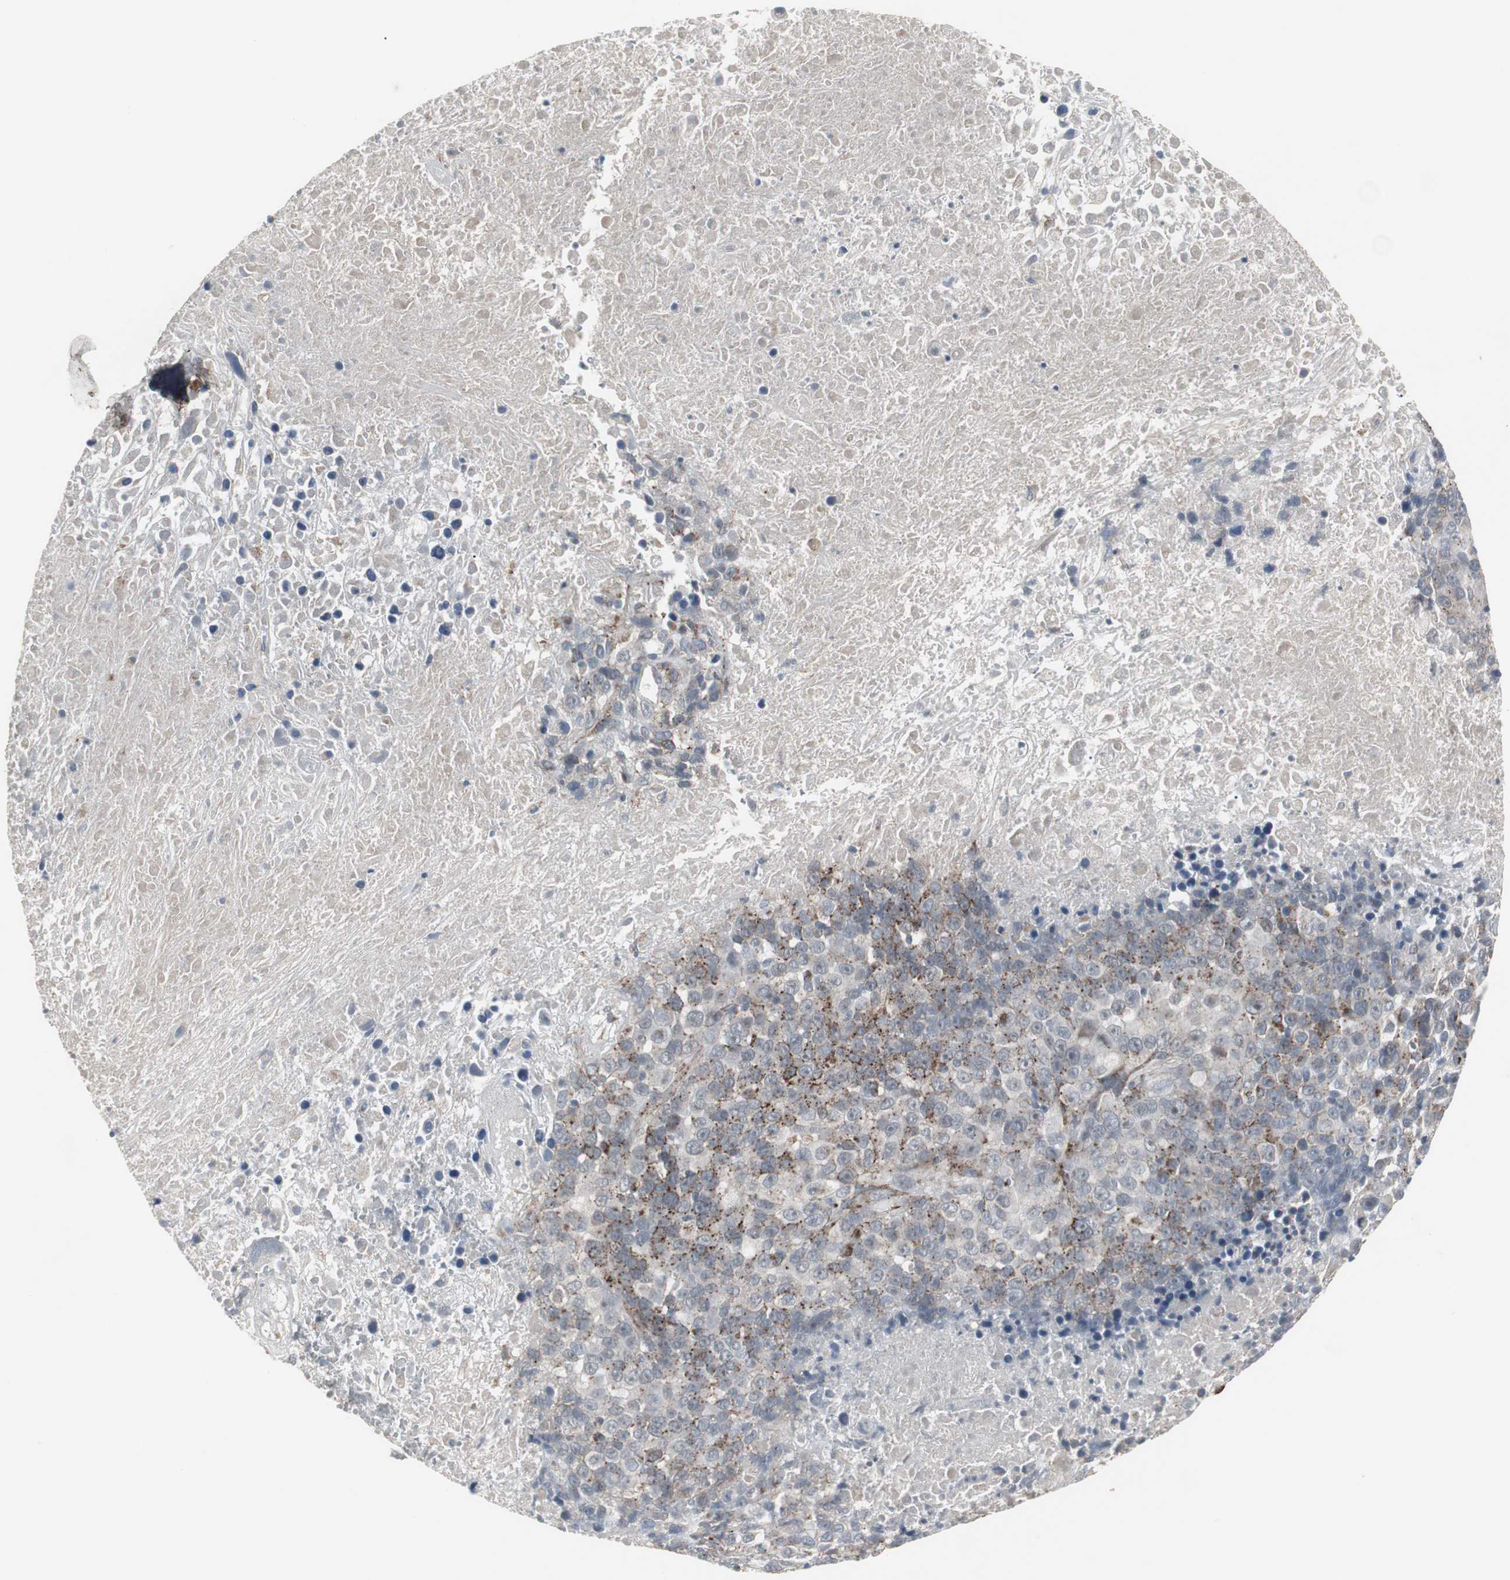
{"staining": {"intensity": "strong", "quantity": ">75%", "location": "cytoplasmic/membranous"}, "tissue": "melanoma", "cell_type": "Tumor cells", "image_type": "cancer", "snomed": [{"axis": "morphology", "description": "Malignant melanoma, Metastatic site"}, {"axis": "topography", "description": "Cerebral cortex"}], "caption": "This histopathology image exhibits malignant melanoma (metastatic site) stained with IHC to label a protein in brown. The cytoplasmic/membranous of tumor cells show strong positivity for the protein. Nuclei are counter-stained blue.", "gene": "GBA1", "patient": {"sex": "female", "age": 52}}